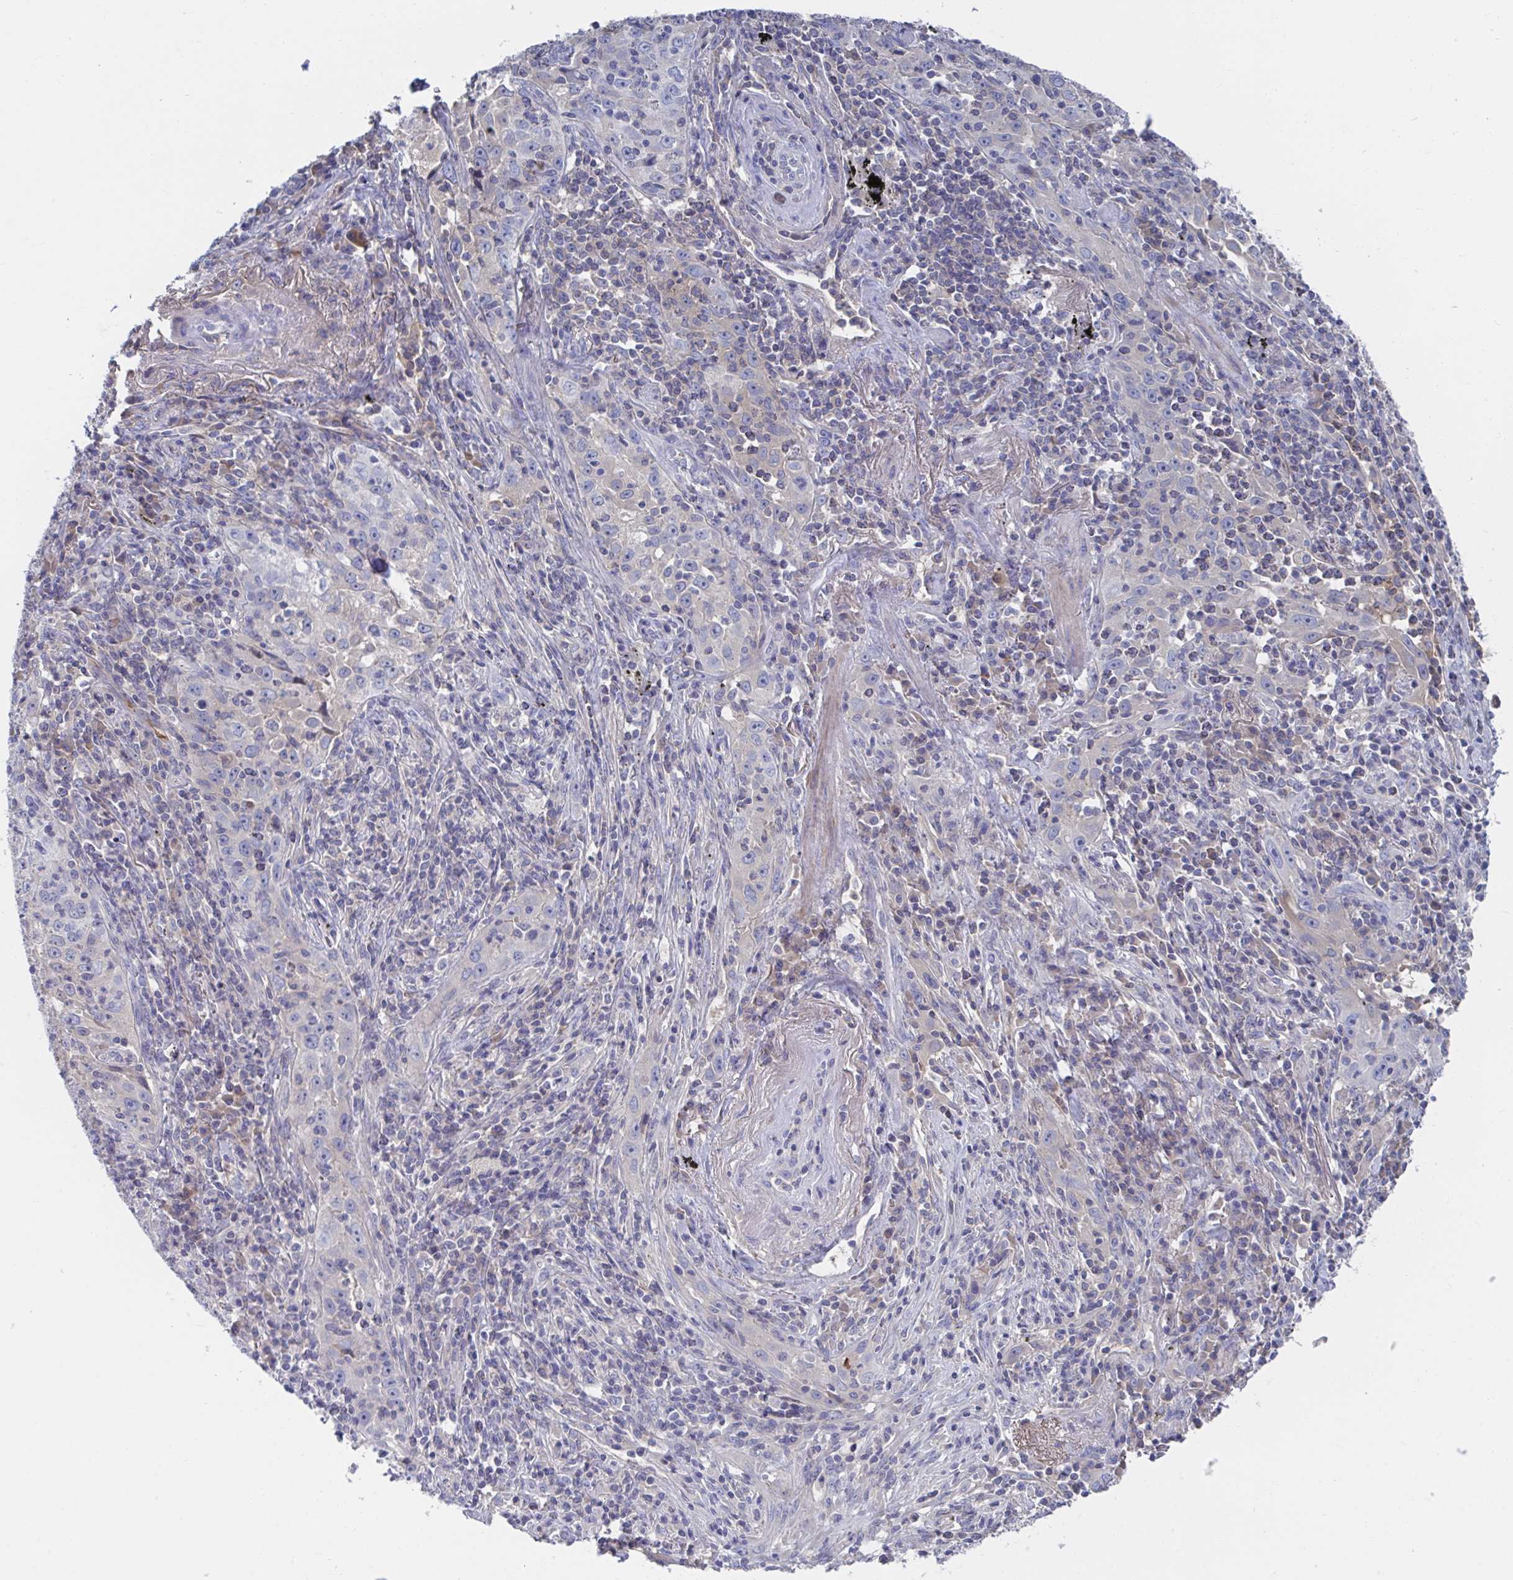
{"staining": {"intensity": "negative", "quantity": "none", "location": "none"}, "tissue": "lung cancer", "cell_type": "Tumor cells", "image_type": "cancer", "snomed": [{"axis": "morphology", "description": "Squamous cell carcinoma, NOS"}, {"axis": "topography", "description": "Lung"}], "caption": "High power microscopy image of an IHC micrograph of lung squamous cell carcinoma, revealing no significant positivity in tumor cells.", "gene": "TNFAIP6", "patient": {"sex": "male", "age": 71}}